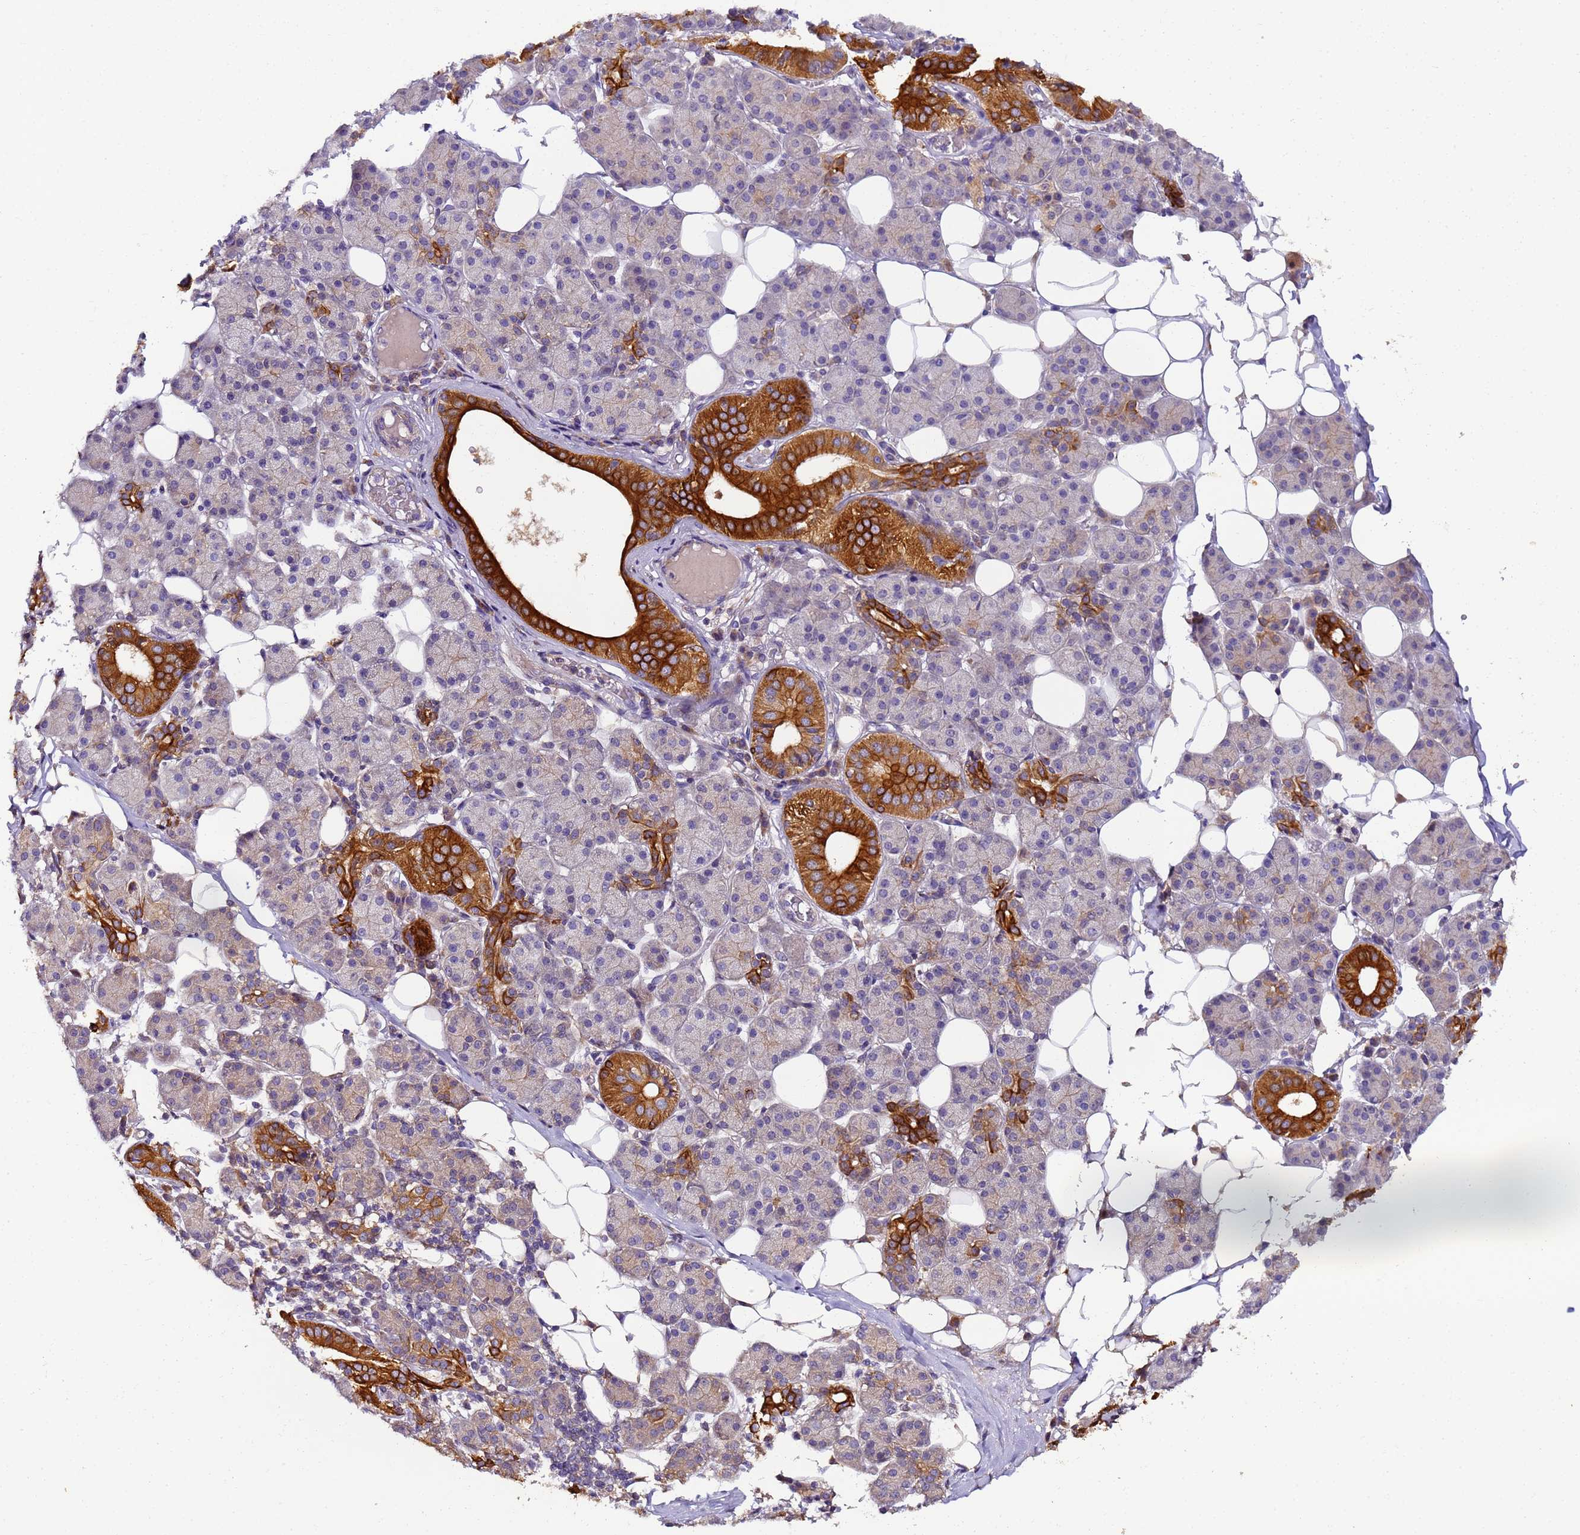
{"staining": {"intensity": "strong", "quantity": "25%-75%", "location": "cytoplasmic/membranous"}, "tissue": "salivary gland", "cell_type": "Glandular cells", "image_type": "normal", "snomed": [{"axis": "morphology", "description": "Normal tissue, NOS"}, {"axis": "topography", "description": "Salivary gland"}], "caption": "Salivary gland stained with a brown dye displays strong cytoplasmic/membranous positive staining in about 25%-75% of glandular cells.", "gene": "TIGAR", "patient": {"sex": "female", "age": 33}}